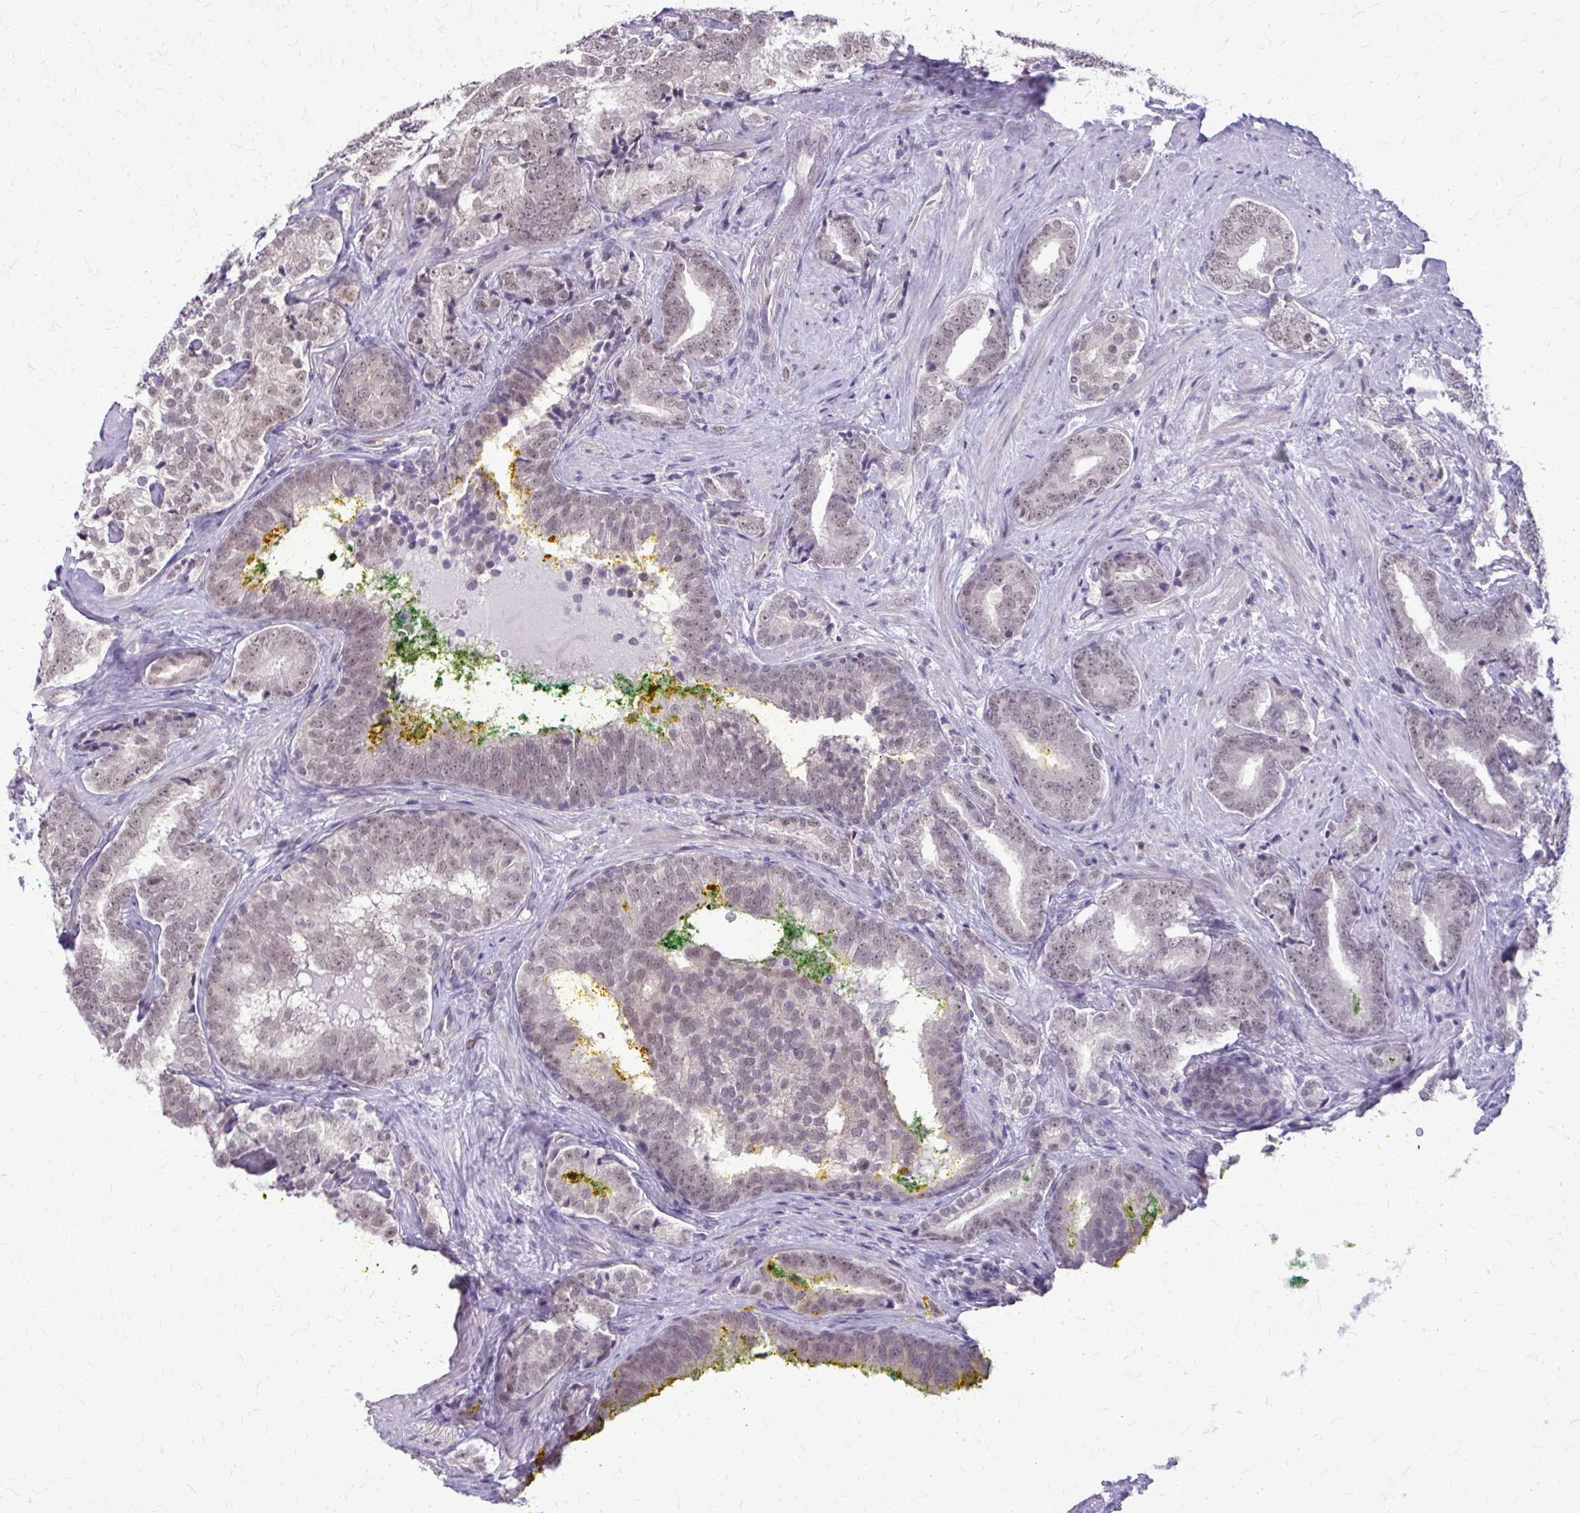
{"staining": {"intensity": "negative", "quantity": "none", "location": "none"}, "tissue": "prostate cancer", "cell_type": "Tumor cells", "image_type": "cancer", "snomed": [{"axis": "morphology", "description": "Adenocarcinoma, High grade"}, {"axis": "topography", "description": "Prostate"}], "caption": "This micrograph is of prostate cancer (adenocarcinoma (high-grade)) stained with IHC to label a protein in brown with the nuclei are counter-stained blue. There is no positivity in tumor cells.", "gene": "PLCB1", "patient": {"sex": "male", "age": 72}}